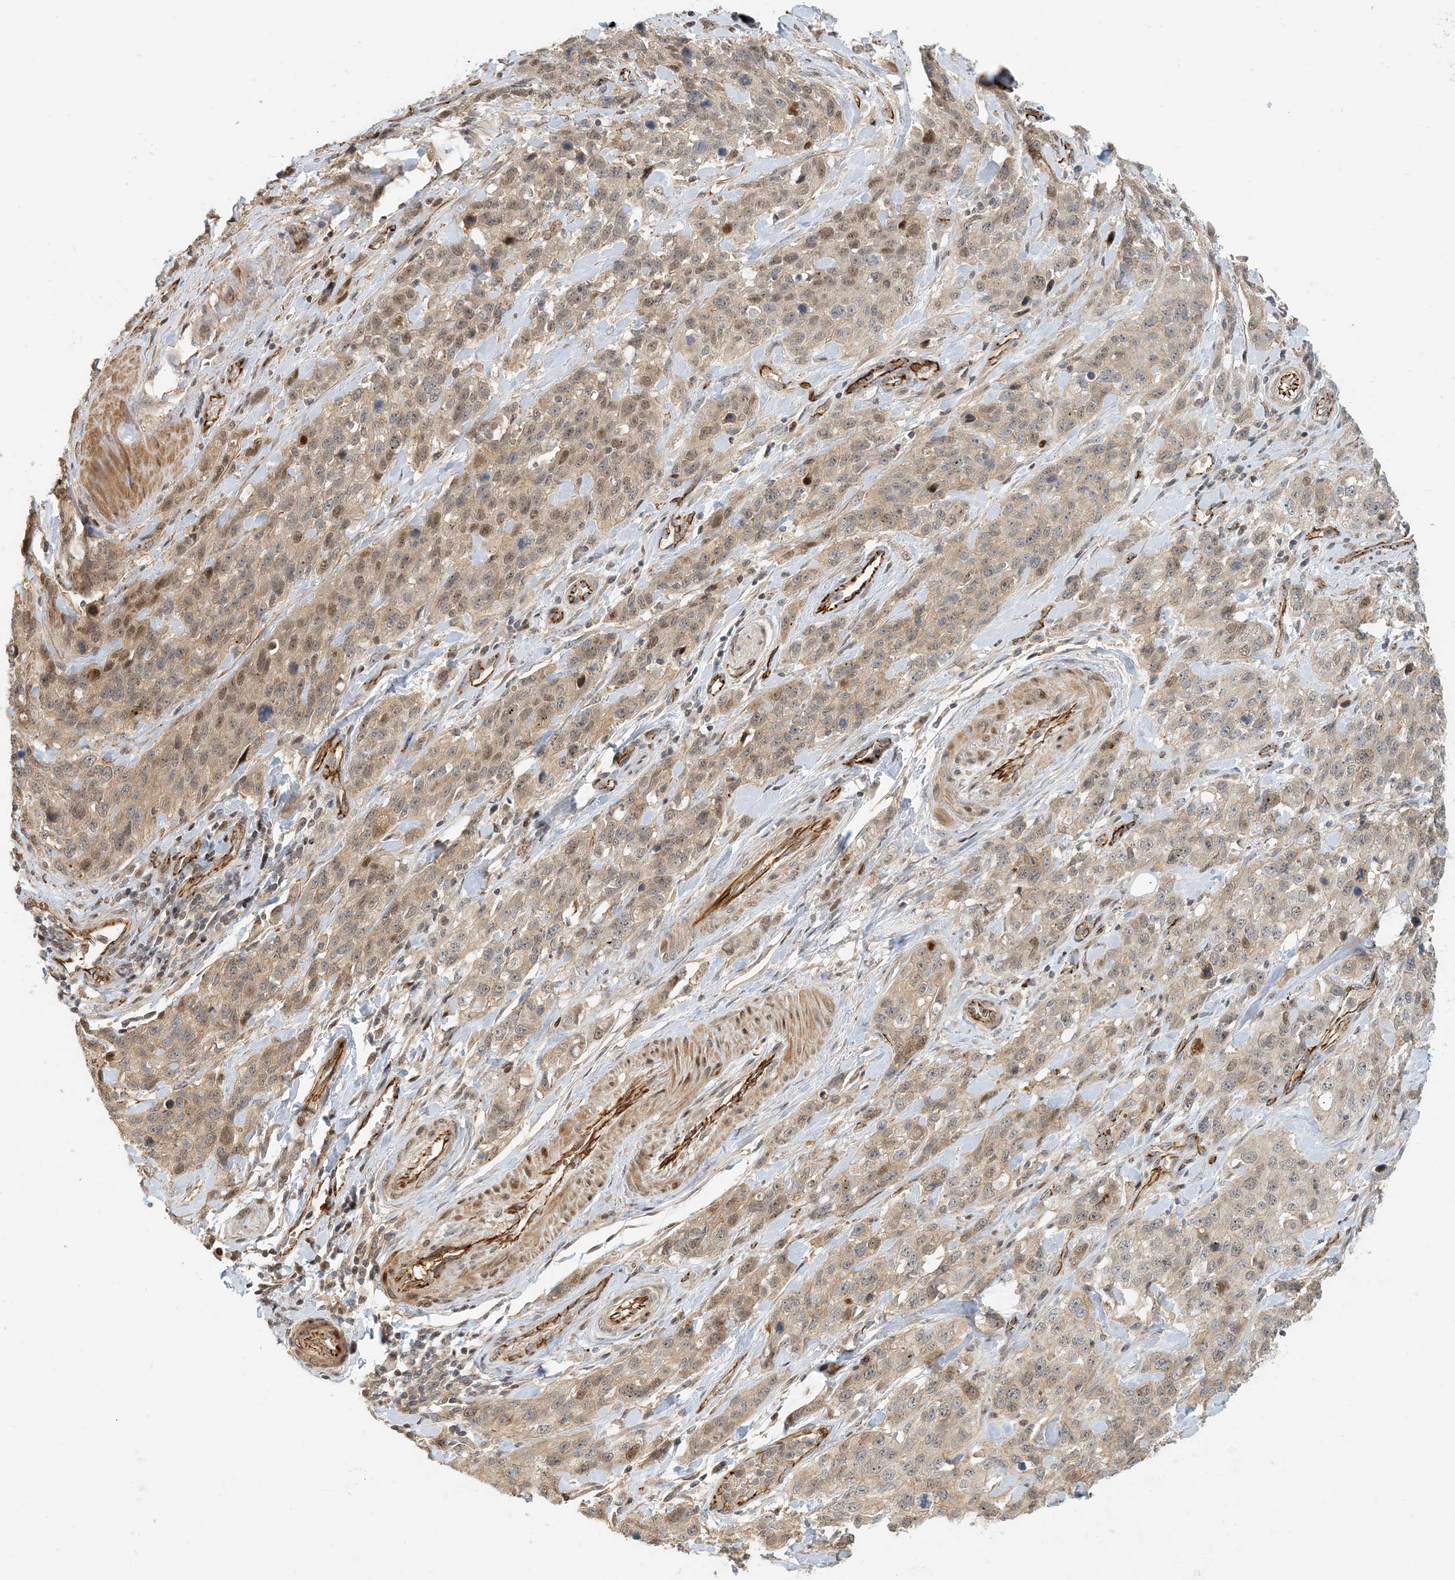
{"staining": {"intensity": "weak", "quantity": "25%-75%", "location": "cytoplasmic/membranous,nuclear"}, "tissue": "stomach cancer", "cell_type": "Tumor cells", "image_type": "cancer", "snomed": [{"axis": "morphology", "description": "Normal tissue, NOS"}, {"axis": "morphology", "description": "Adenocarcinoma, NOS"}, {"axis": "topography", "description": "Lymph node"}, {"axis": "topography", "description": "Stomach"}], "caption": "This image exhibits immunohistochemistry staining of human adenocarcinoma (stomach), with low weak cytoplasmic/membranous and nuclear staining in approximately 25%-75% of tumor cells.", "gene": "MAPKBP1", "patient": {"sex": "male", "age": 48}}